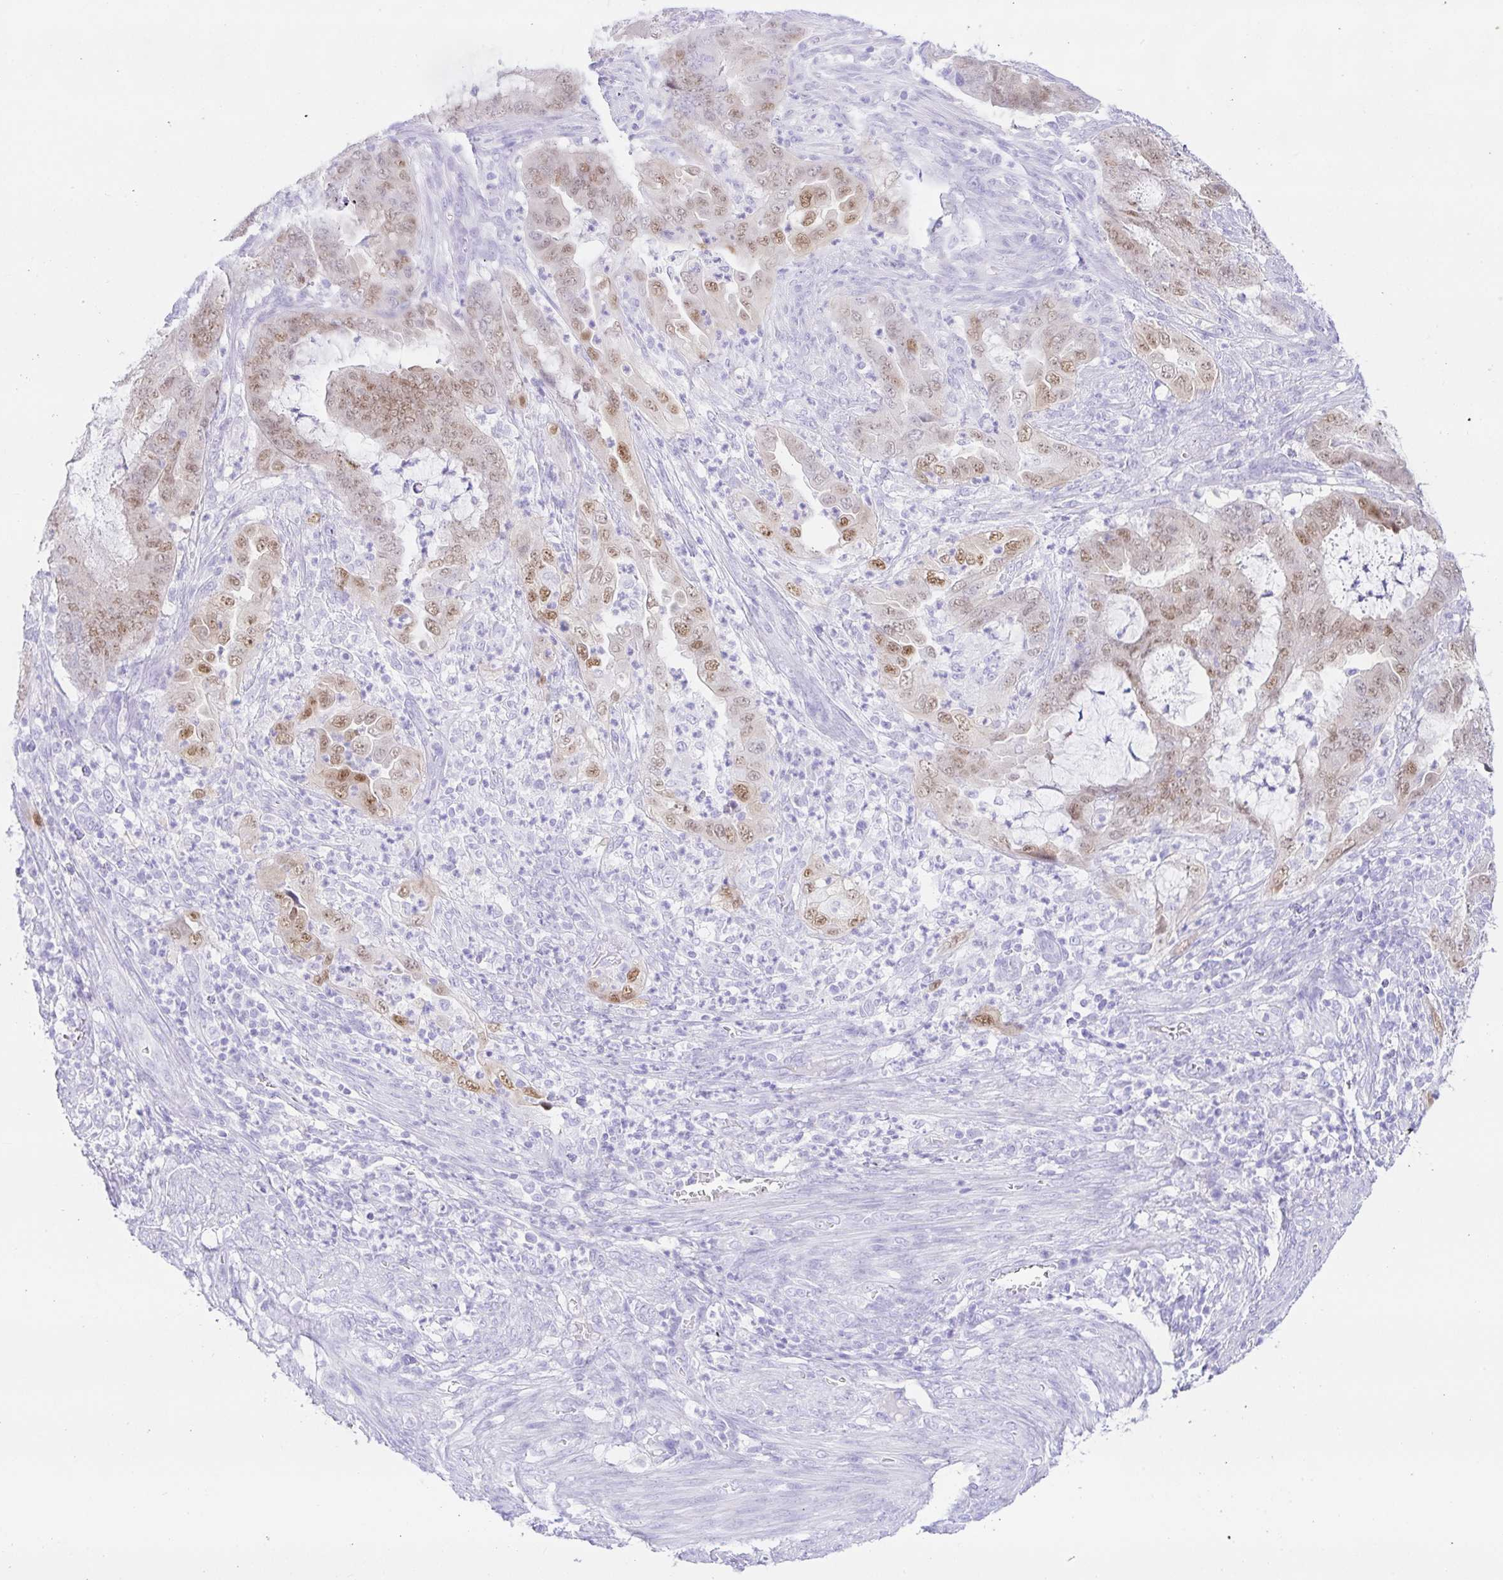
{"staining": {"intensity": "moderate", "quantity": "25%-75%", "location": "nuclear"}, "tissue": "endometrial cancer", "cell_type": "Tumor cells", "image_type": "cancer", "snomed": [{"axis": "morphology", "description": "Adenocarcinoma, NOS"}, {"axis": "topography", "description": "Endometrium"}], "caption": "Tumor cells exhibit medium levels of moderate nuclear positivity in about 25%-75% of cells in endometrial cancer. (DAB = brown stain, brightfield microscopy at high magnification).", "gene": "PAX8", "patient": {"sex": "female", "age": 51}}